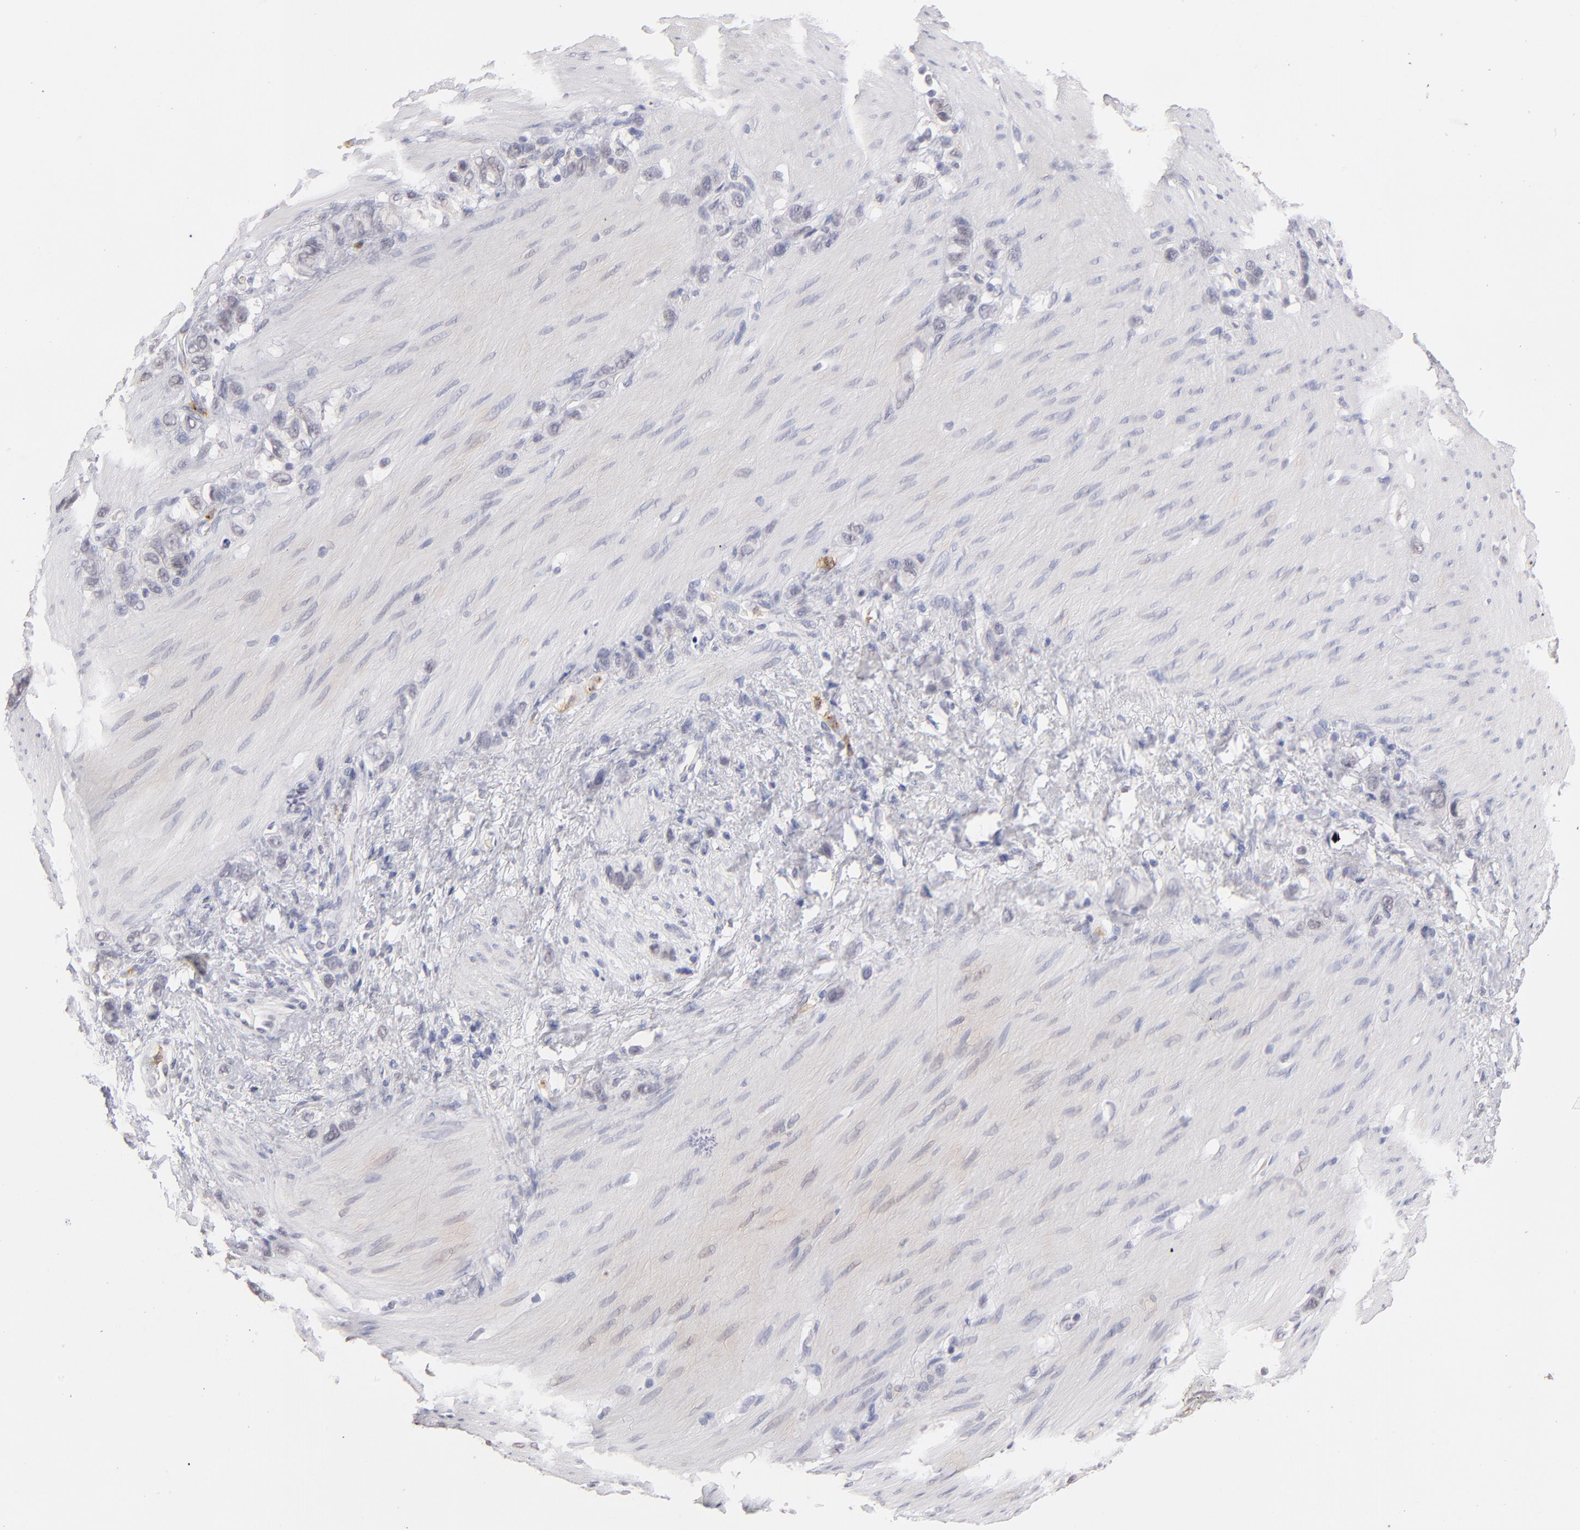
{"staining": {"intensity": "negative", "quantity": "none", "location": "none"}, "tissue": "stomach cancer", "cell_type": "Tumor cells", "image_type": "cancer", "snomed": [{"axis": "morphology", "description": "Normal tissue, NOS"}, {"axis": "morphology", "description": "Adenocarcinoma, NOS"}, {"axis": "morphology", "description": "Adenocarcinoma, High grade"}, {"axis": "topography", "description": "Stomach, upper"}, {"axis": "topography", "description": "Stomach"}], "caption": "This is a photomicrograph of immunohistochemistry (IHC) staining of stomach cancer, which shows no expression in tumor cells. (DAB (3,3'-diaminobenzidine) immunohistochemistry, high magnification).", "gene": "MGAM", "patient": {"sex": "female", "age": 65}}